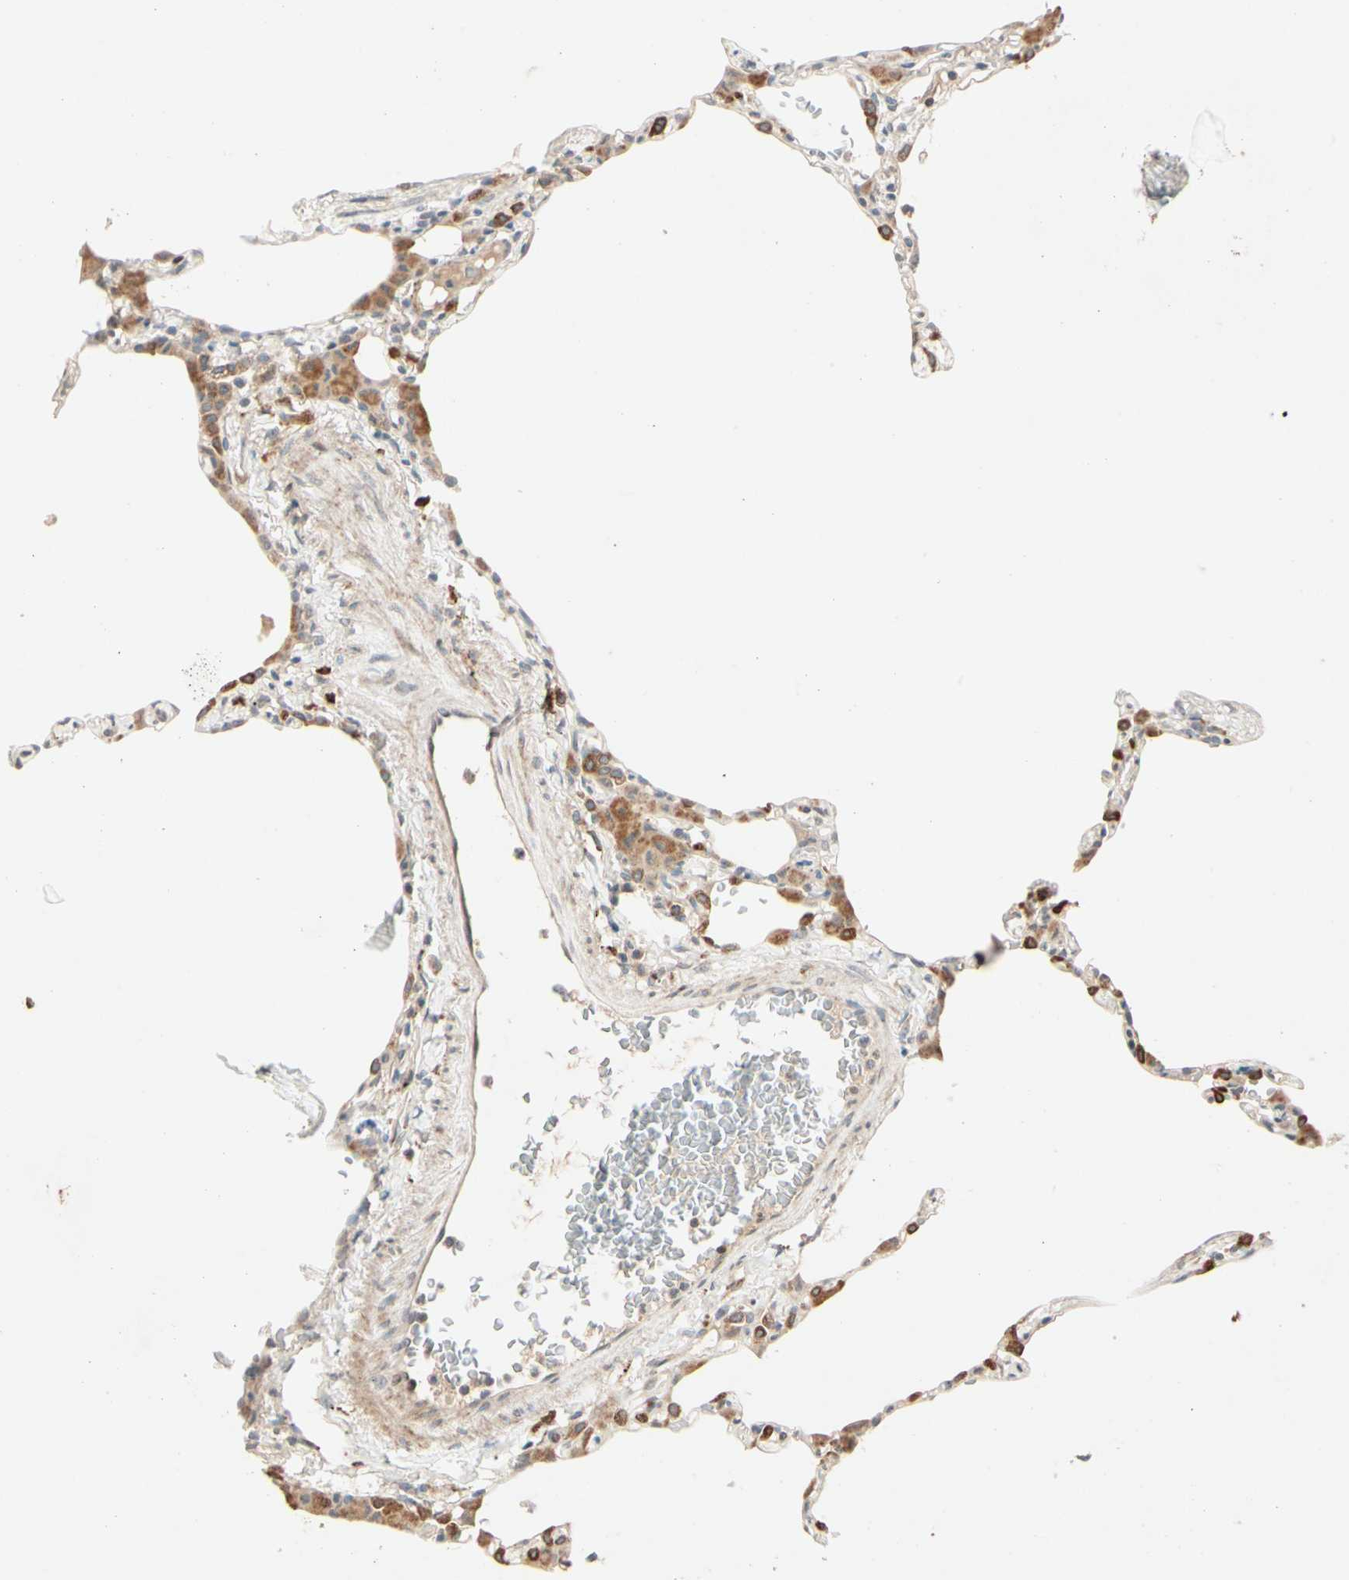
{"staining": {"intensity": "weak", "quantity": "<25%", "location": "cytoplasmic/membranous"}, "tissue": "lung", "cell_type": "Alveolar cells", "image_type": "normal", "snomed": [{"axis": "morphology", "description": "Normal tissue, NOS"}, {"axis": "topography", "description": "Lung"}], "caption": "An IHC photomicrograph of unremarkable lung is shown. There is no staining in alveolar cells of lung.", "gene": "ACSL5", "patient": {"sex": "female", "age": 49}}